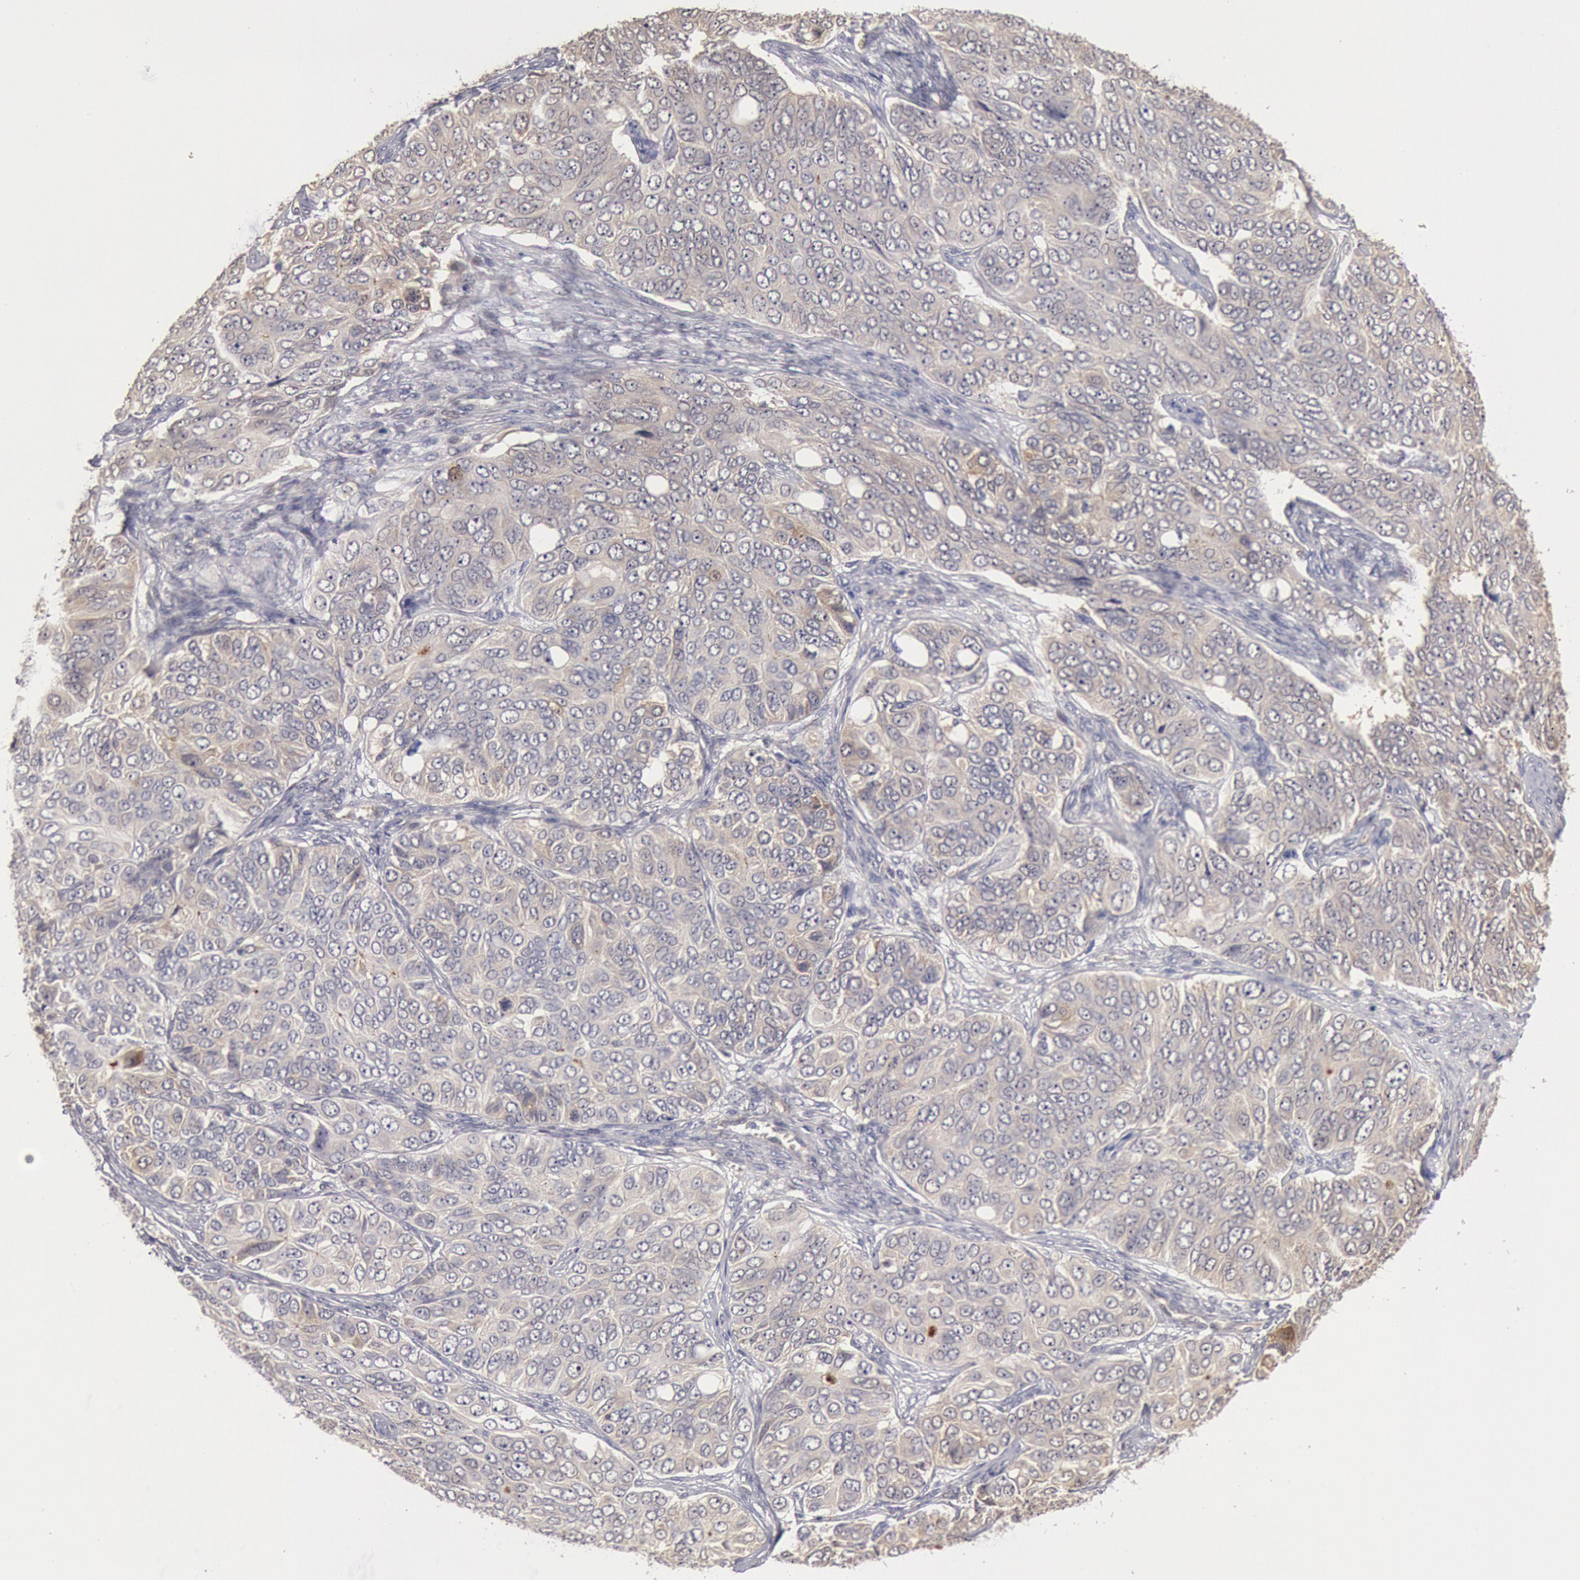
{"staining": {"intensity": "weak", "quantity": "<25%", "location": "cytoplasmic/membranous"}, "tissue": "ovarian cancer", "cell_type": "Tumor cells", "image_type": "cancer", "snomed": [{"axis": "morphology", "description": "Carcinoma, endometroid"}, {"axis": "topography", "description": "Ovary"}], "caption": "Ovarian cancer (endometroid carcinoma) stained for a protein using IHC exhibits no expression tumor cells.", "gene": "DNAJA1", "patient": {"sex": "female", "age": 51}}